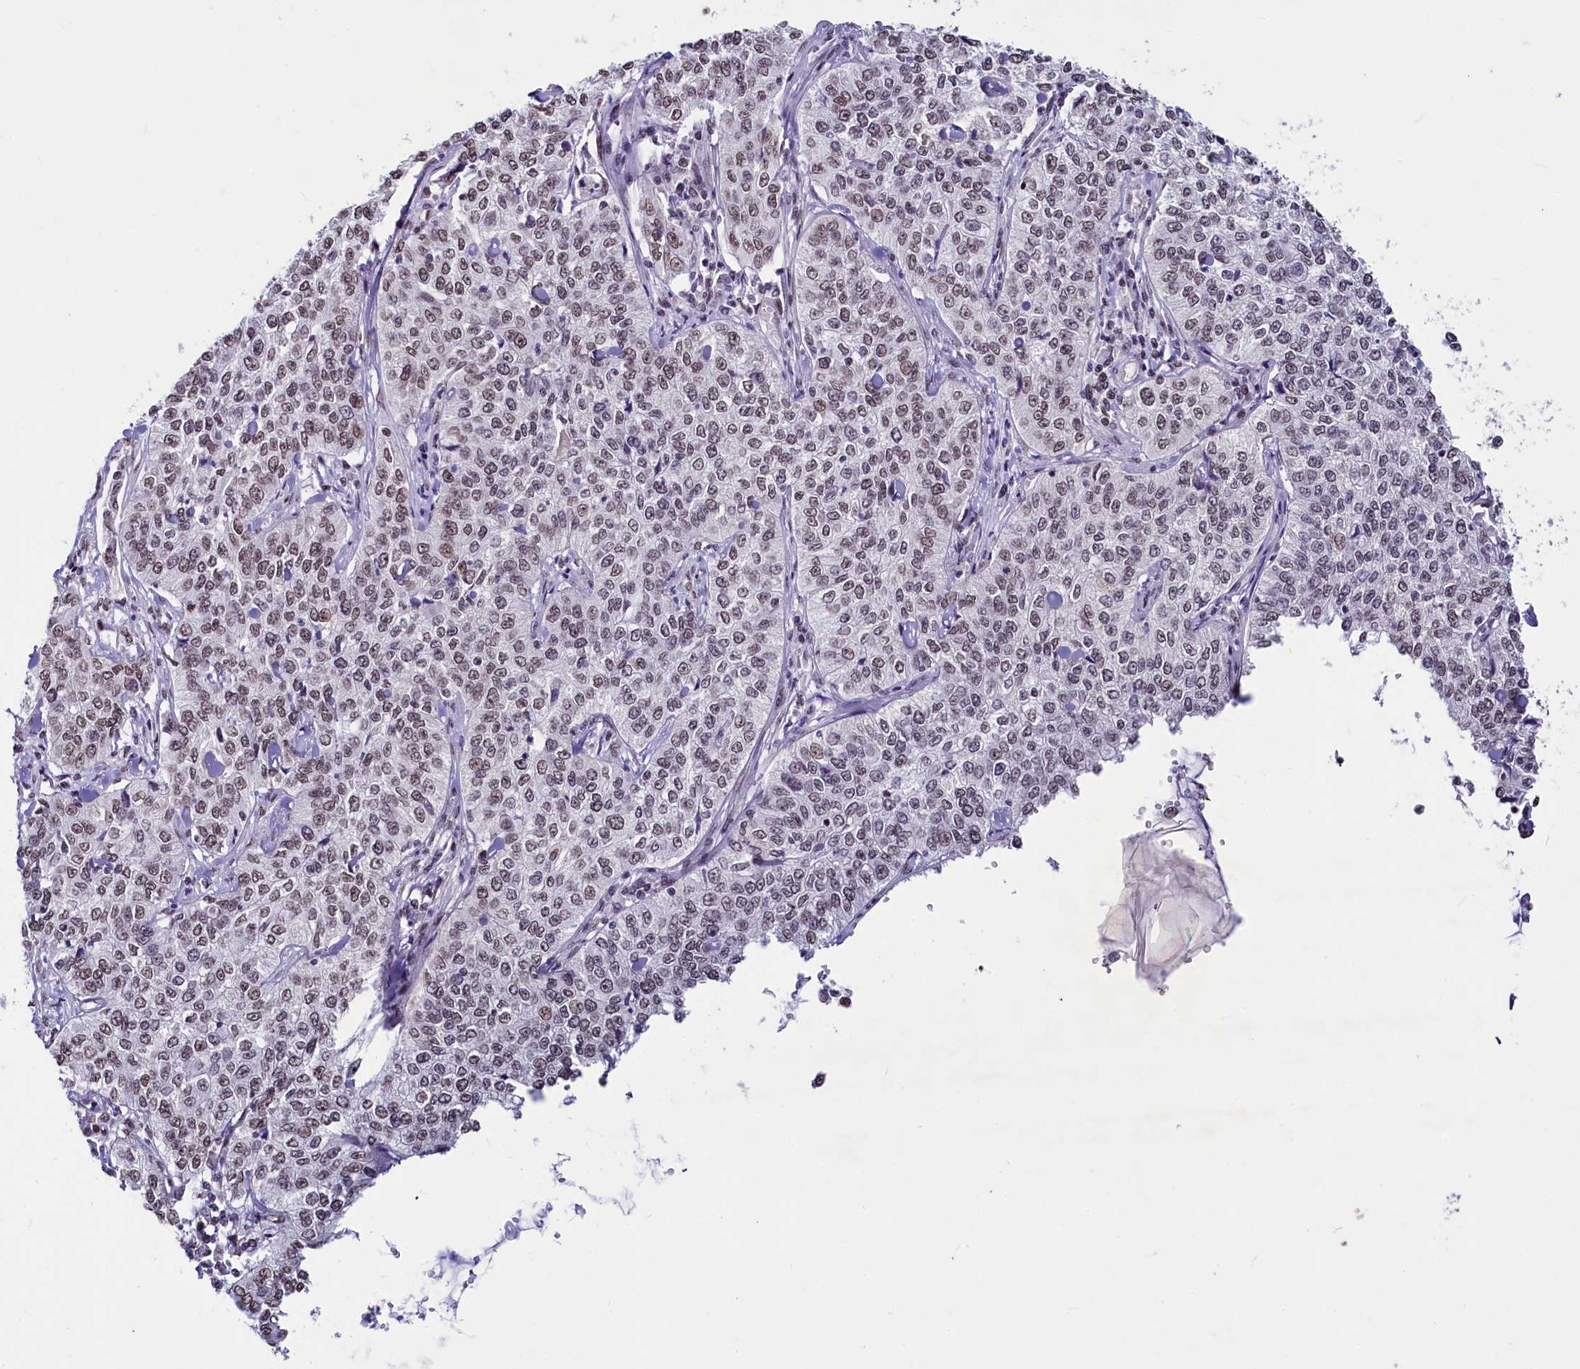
{"staining": {"intensity": "moderate", "quantity": ">75%", "location": "nuclear"}, "tissue": "cervical cancer", "cell_type": "Tumor cells", "image_type": "cancer", "snomed": [{"axis": "morphology", "description": "Squamous cell carcinoma, NOS"}, {"axis": "topography", "description": "Cervix"}], "caption": "Approximately >75% of tumor cells in cervical squamous cell carcinoma reveal moderate nuclear protein expression as visualized by brown immunohistochemical staining.", "gene": "PARPBP", "patient": {"sex": "female", "age": 35}}